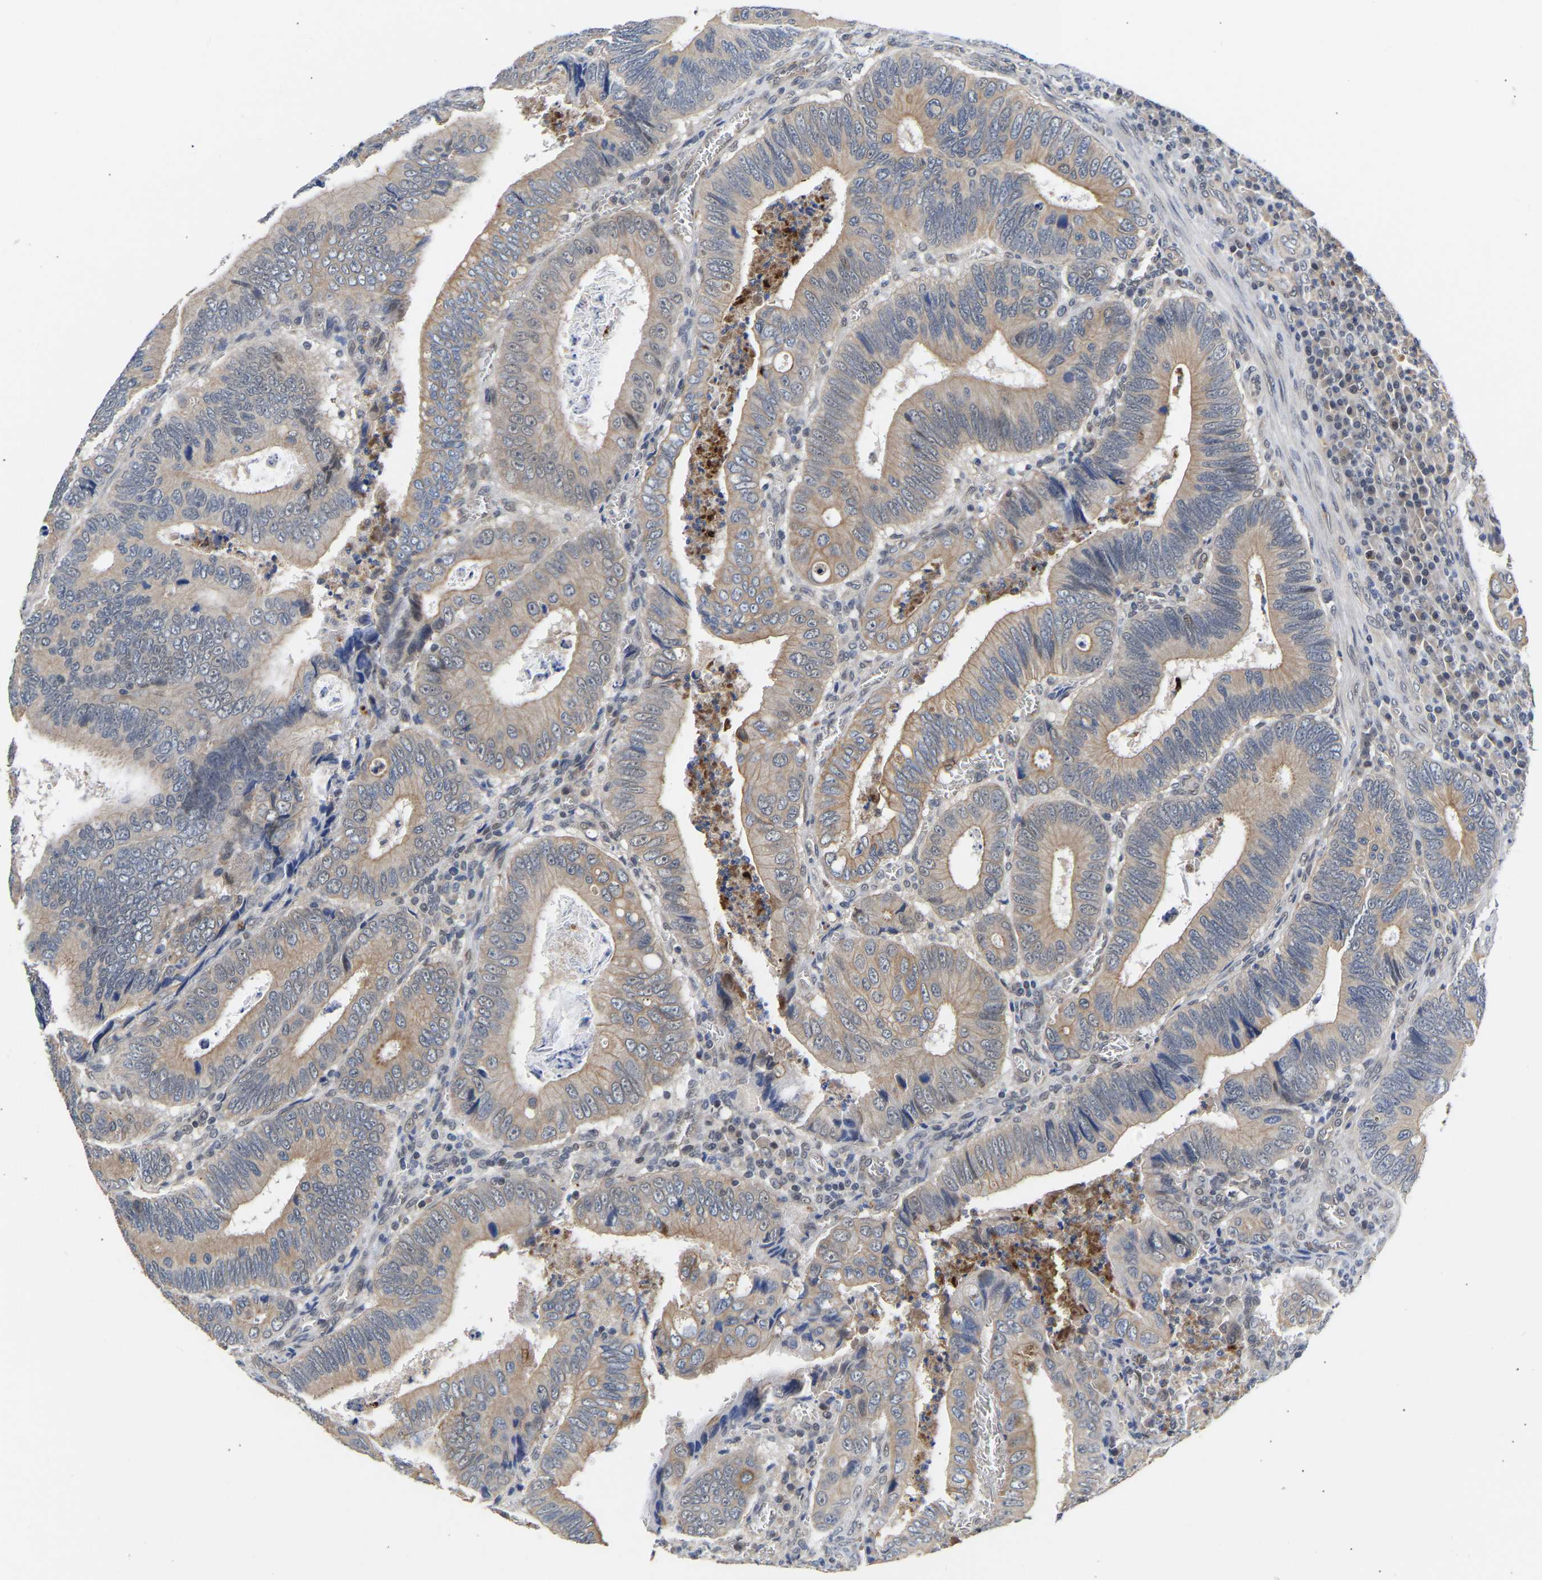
{"staining": {"intensity": "weak", "quantity": ">75%", "location": "cytoplasmic/membranous"}, "tissue": "colorectal cancer", "cell_type": "Tumor cells", "image_type": "cancer", "snomed": [{"axis": "morphology", "description": "Inflammation, NOS"}, {"axis": "morphology", "description": "Adenocarcinoma, NOS"}, {"axis": "topography", "description": "Colon"}], "caption": "Immunohistochemistry (DAB) staining of human colorectal cancer exhibits weak cytoplasmic/membranous protein expression in approximately >75% of tumor cells.", "gene": "METTL16", "patient": {"sex": "male", "age": 72}}